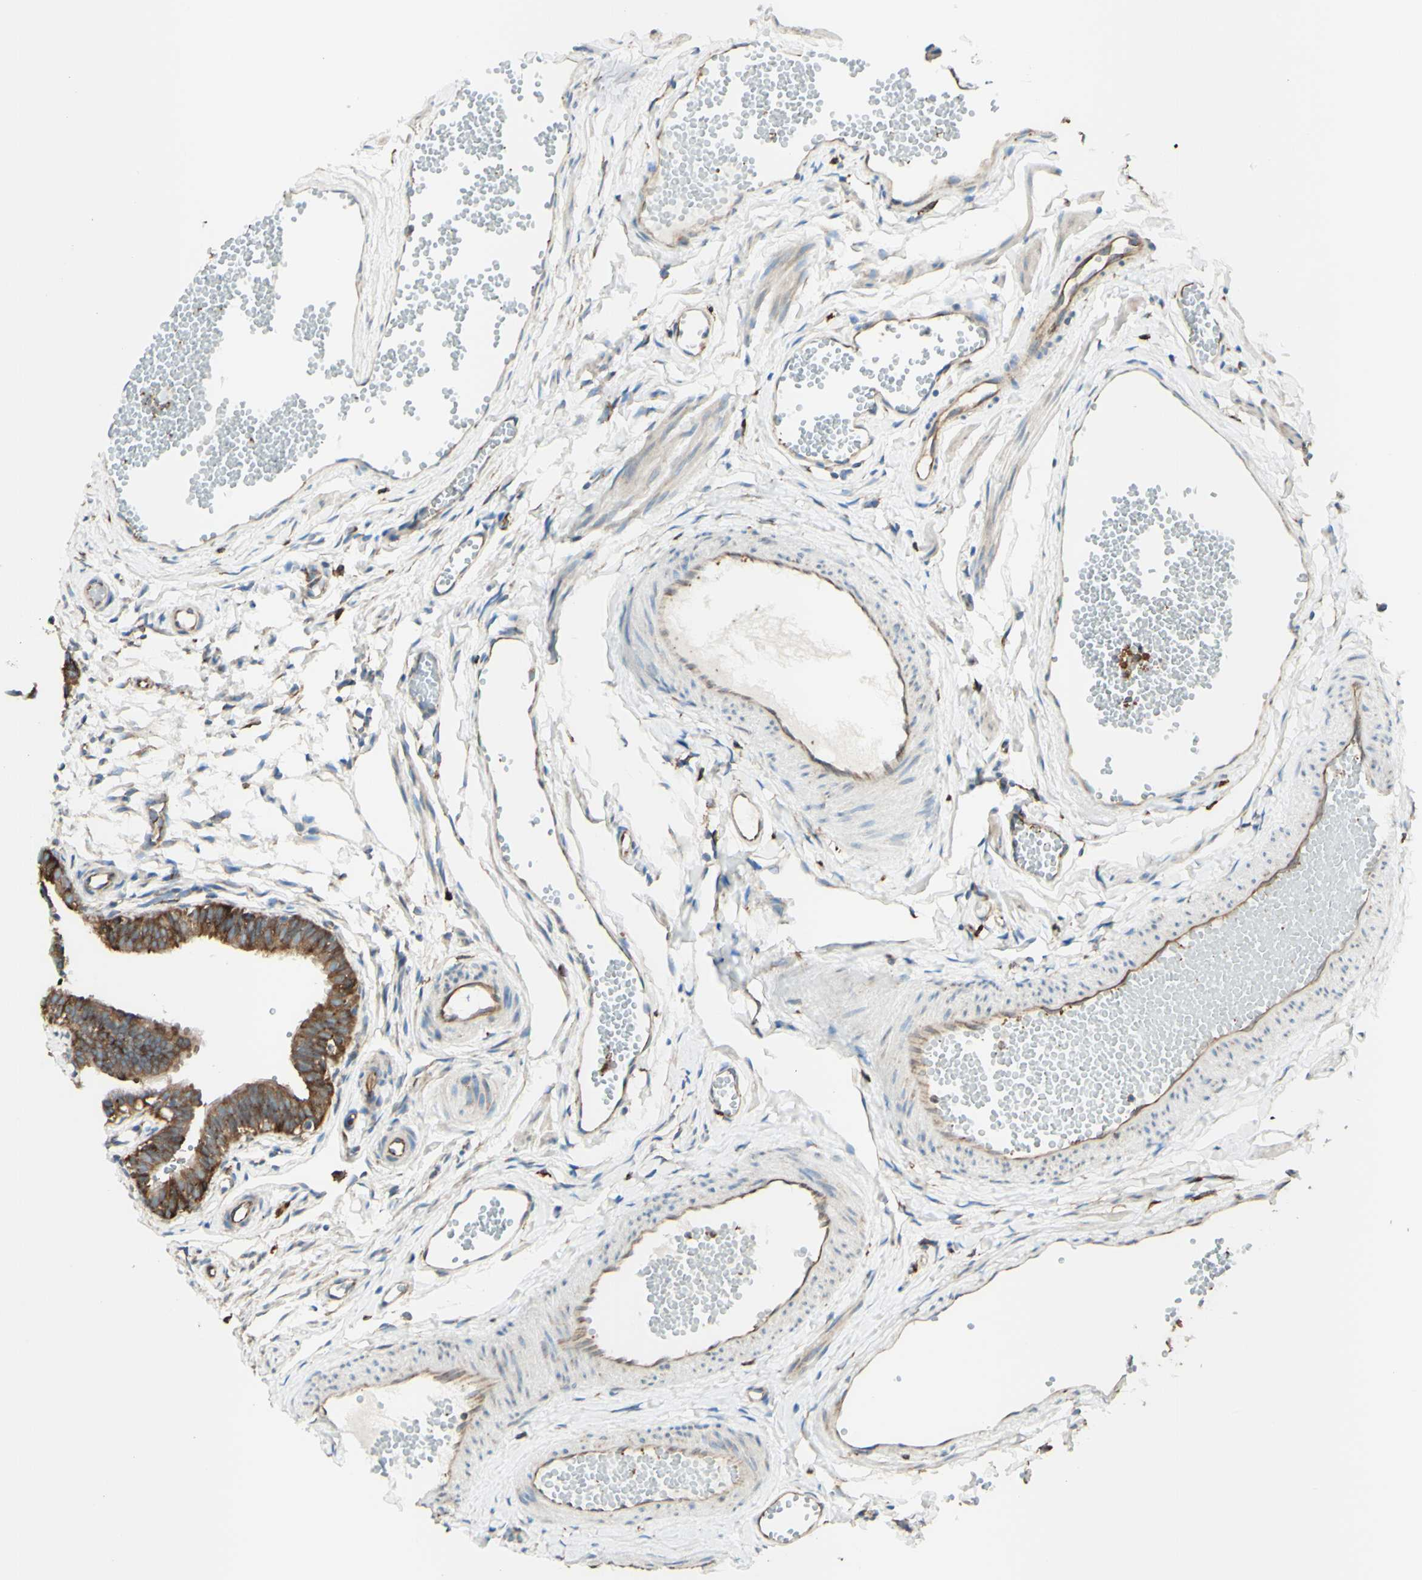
{"staining": {"intensity": "strong", "quantity": ">75%", "location": "cytoplasmic/membranous"}, "tissue": "fallopian tube", "cell_type": "Glandular cells", "image_type": "normal", "snomed": [{"axis": "morphology", "description": "Normal tissue, NOS"}, {"axis": "topography", "description": "Fallopian tube"}, {"axis": "topography", "description": "Placenta"}], "caption": "Immunohistochemistry (IHC) of unremarkable human fallopian tube reveals high levels of strong cytoplasmic/membranous positivity in approximately >75% of glandular cells.", "gene": "DNAJB11", "patient": {"sex": "female", "age": 34}}